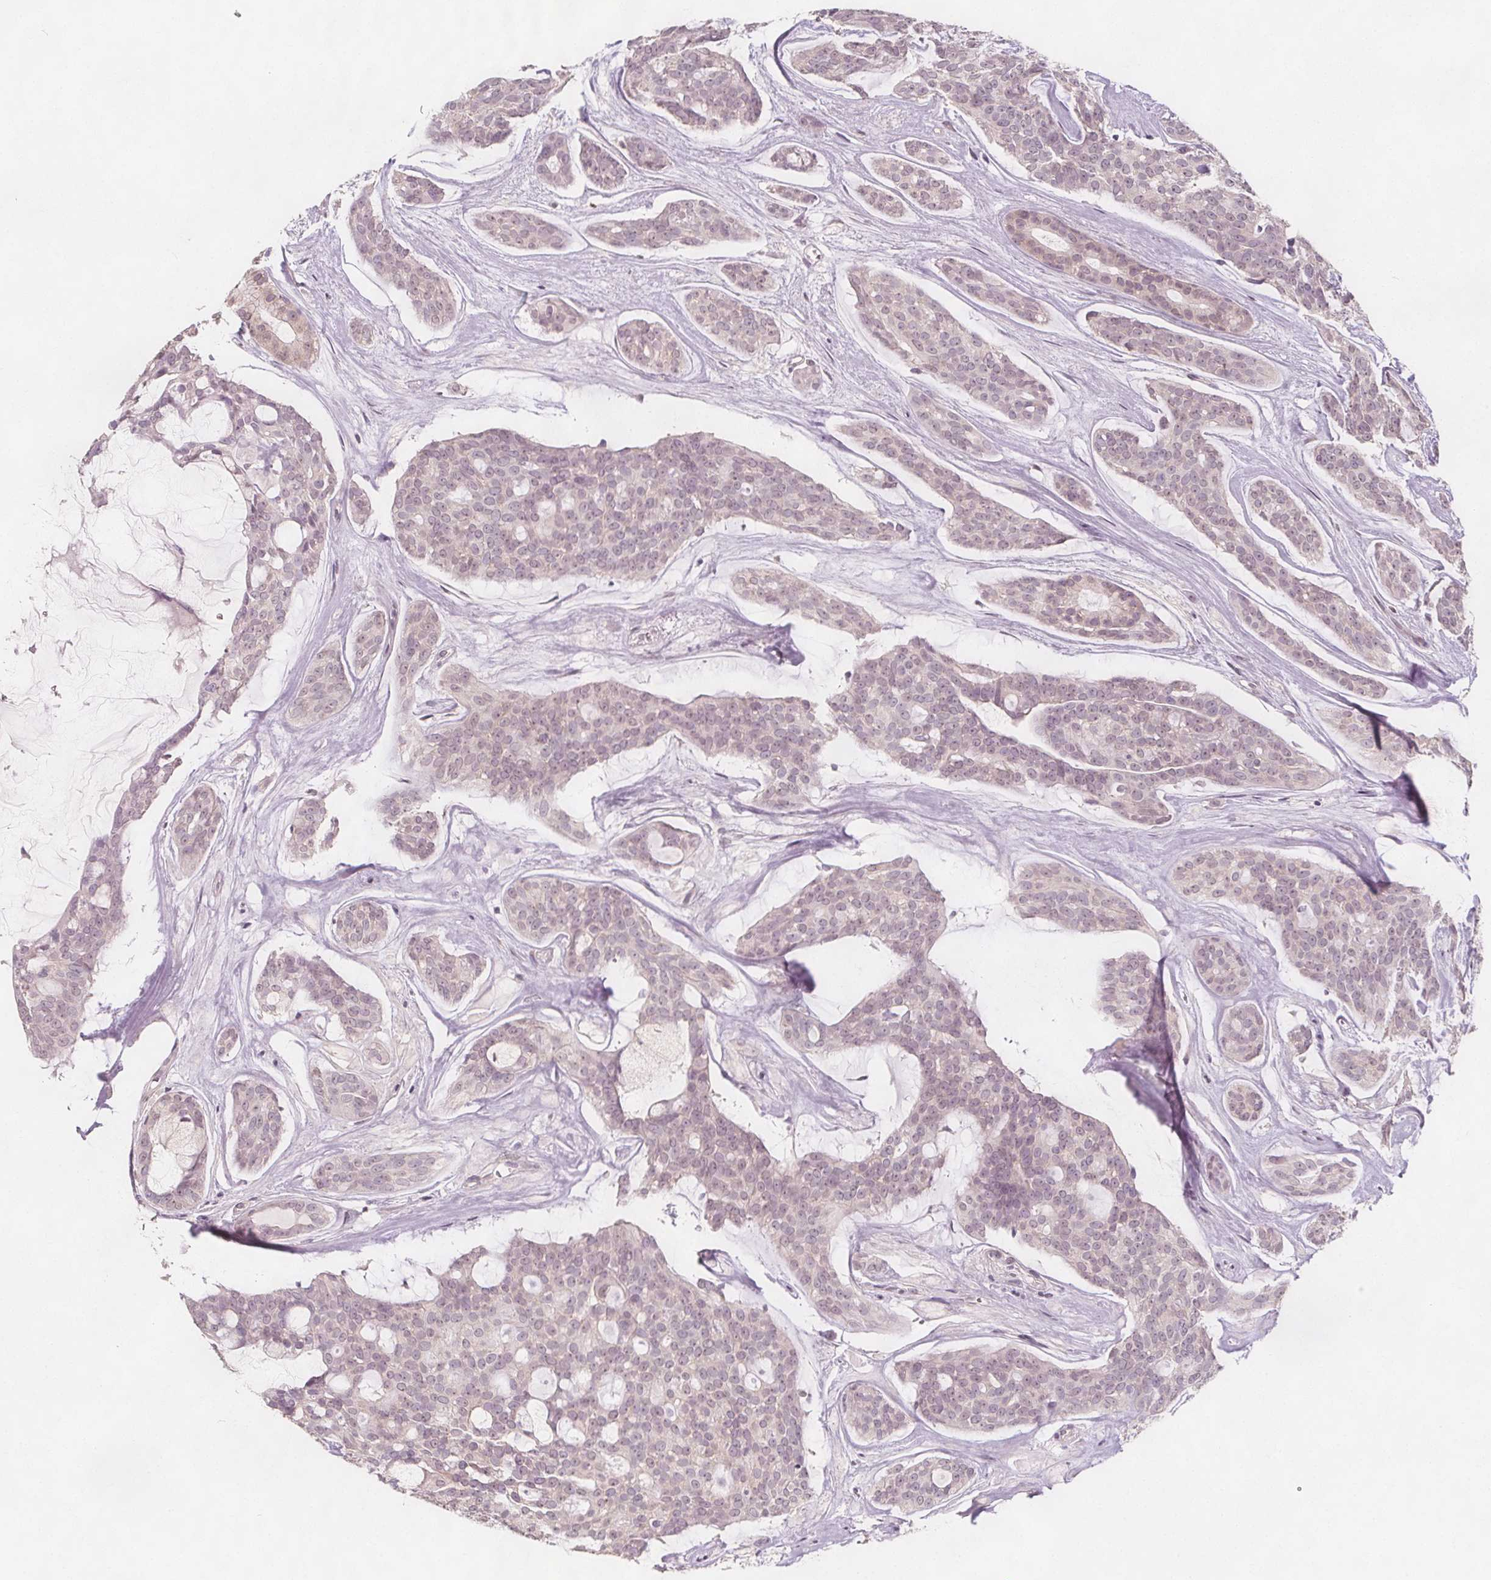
{"staining": {"intensity": "negative", "quantity": "none", "location": "none"}, "tissue": "head and neck cancer", "cell_type": "Tumor cells", "image_type": "cancer", "snomed": [{"axis": "morphology", "description": "Adenocarcinoma, NOS"}, {"axis": "topography", "description": "Head-Neck"}], "caption": "Immunohistochemistry (IHC) of human head and neck cancer (adenocarcinoma) exhibits no positivity in tumor cells. (DAB (3,3'-diaminobenzidine) immunohistochemistry with hematoxylin counter stain).", "gene": "C1orf167", "patient": {"sex": "male", "age": 66}}